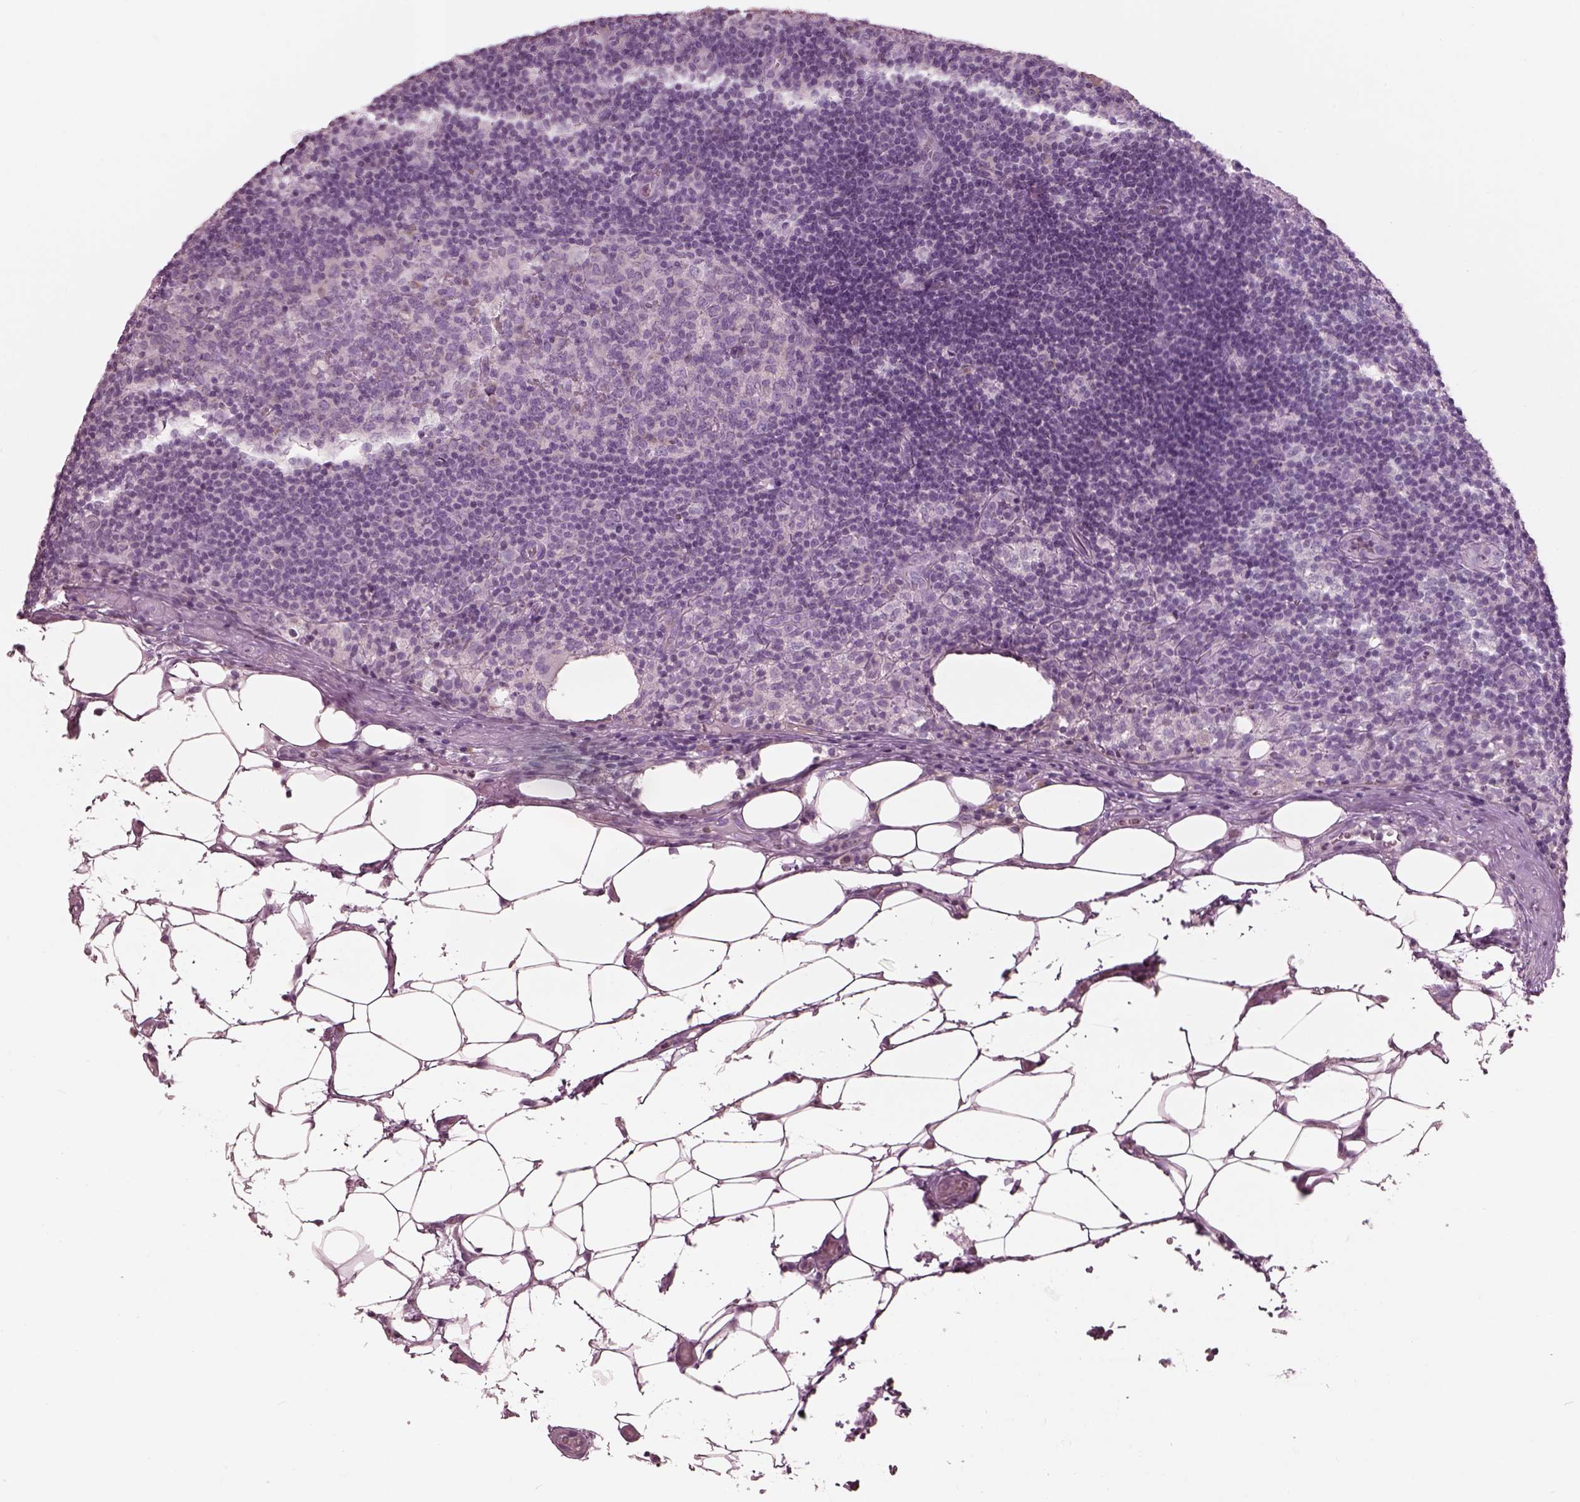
{"staining": {"intensity": "negative", "quantity": "none", "location": "none"}, "tissue": "lymph node", "cell_type": "Germinal center cells", "image_type": "normal", "snomed": [{"axis": "morphology", "description": "Normal tissue, NOS"}, {"axis": "topography", "description": "Lymph node"}], "caption": "IHC histopathology image of normal lymph node stained for a protein (brown), which exhibits no staining in germinal center cells.", "gene": "SLC27A2", "patient": {"sex": "male", "age": 62}}